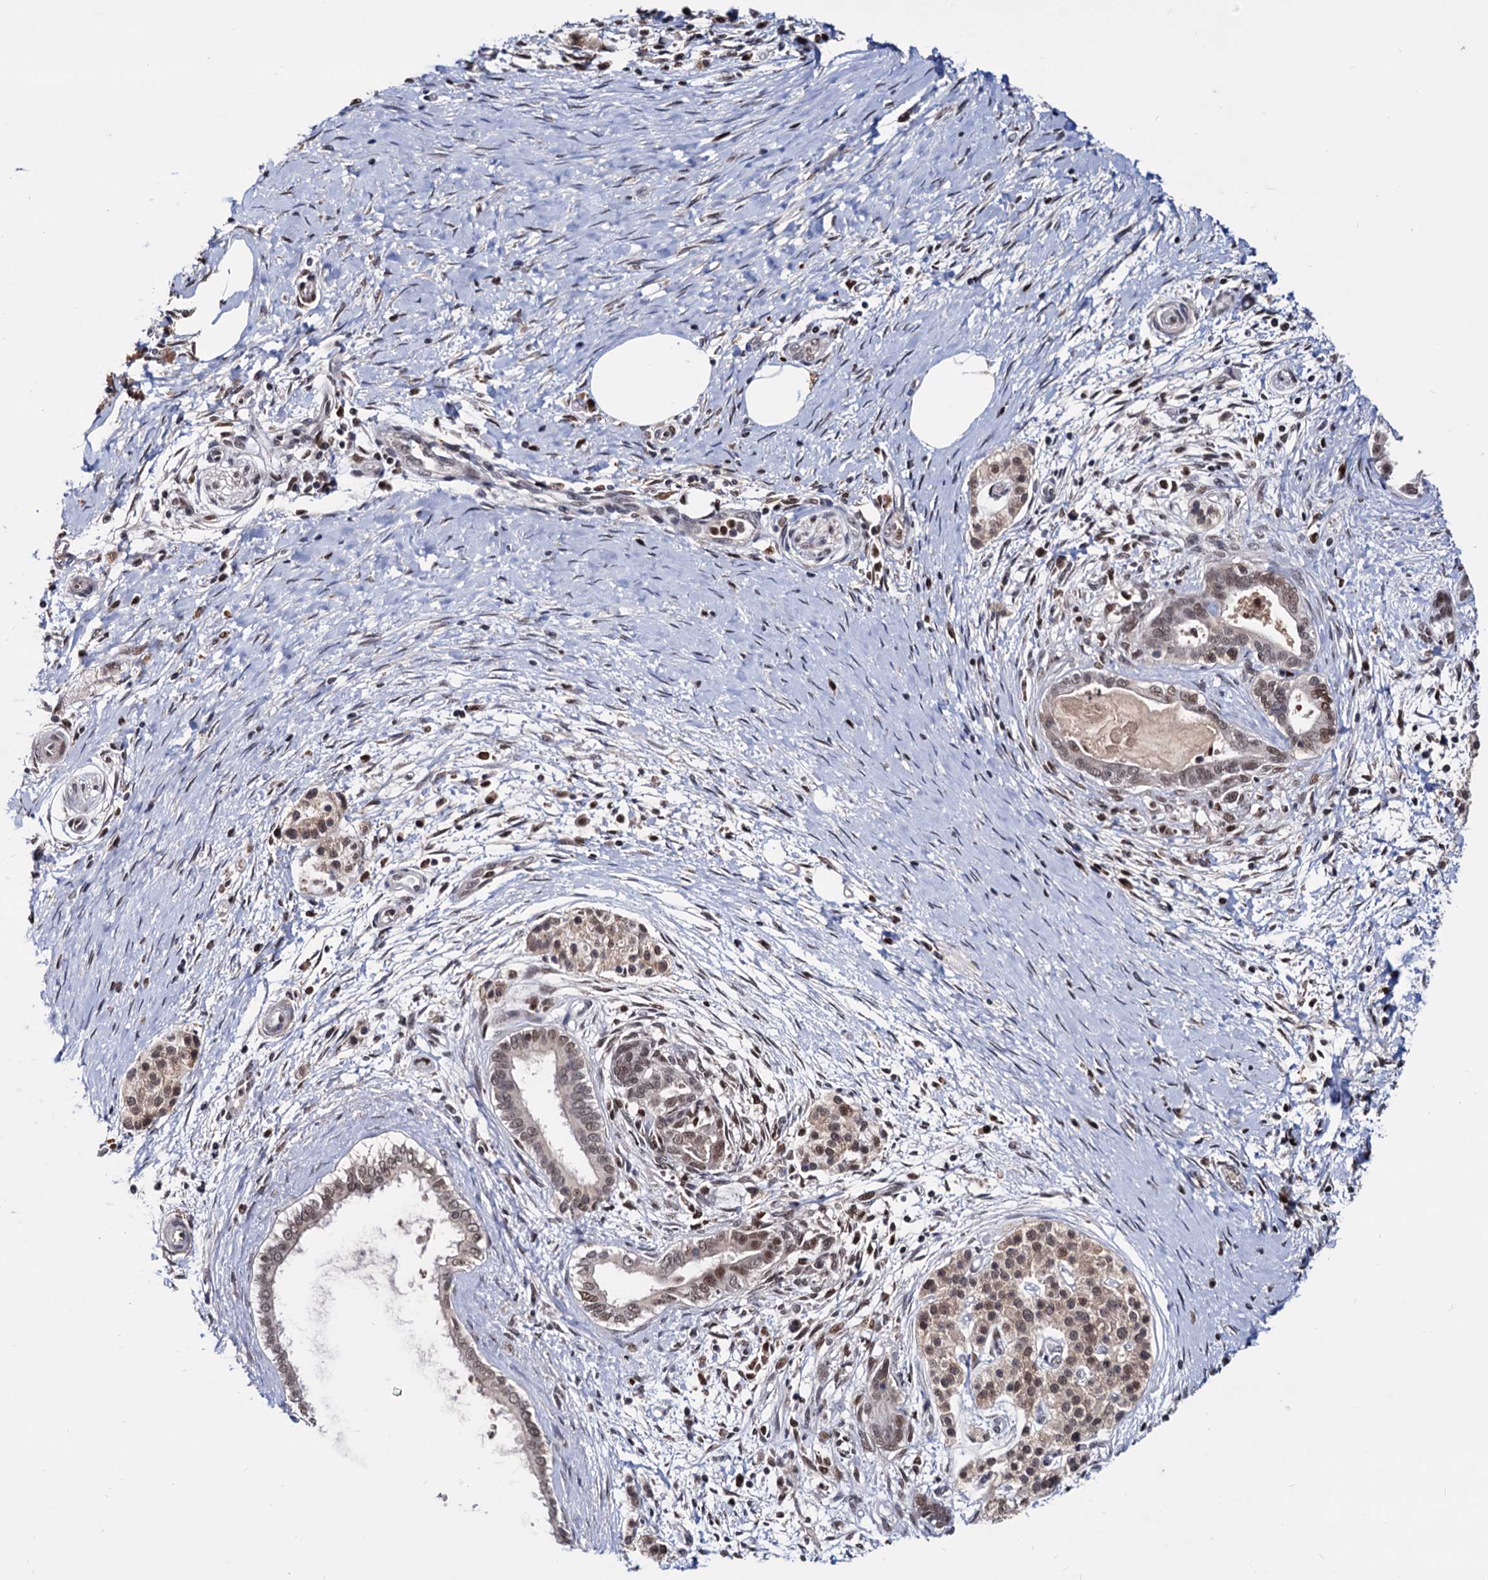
{"staining": {"intensity": "weak", "quantity": "25%-75%", "location": "nuclear"}, "tissue": "pancreatic cancer", "cell_type": "Tumor cells", "image_type": "cancer", "snomed": [{"axis": "morphology", "description": "Adenocarcinoma, NOS"}, {"axis": "topography", "description": "Pancreas"}], "caption": "A low amount of weak nuclear staining is seen in about 25%-75% of tumor cells in pancreatic cancer (adenocarcinoma) tissue.", "gene": "RNASEH2B", "patient": {"sex": "male", "age": 58}}